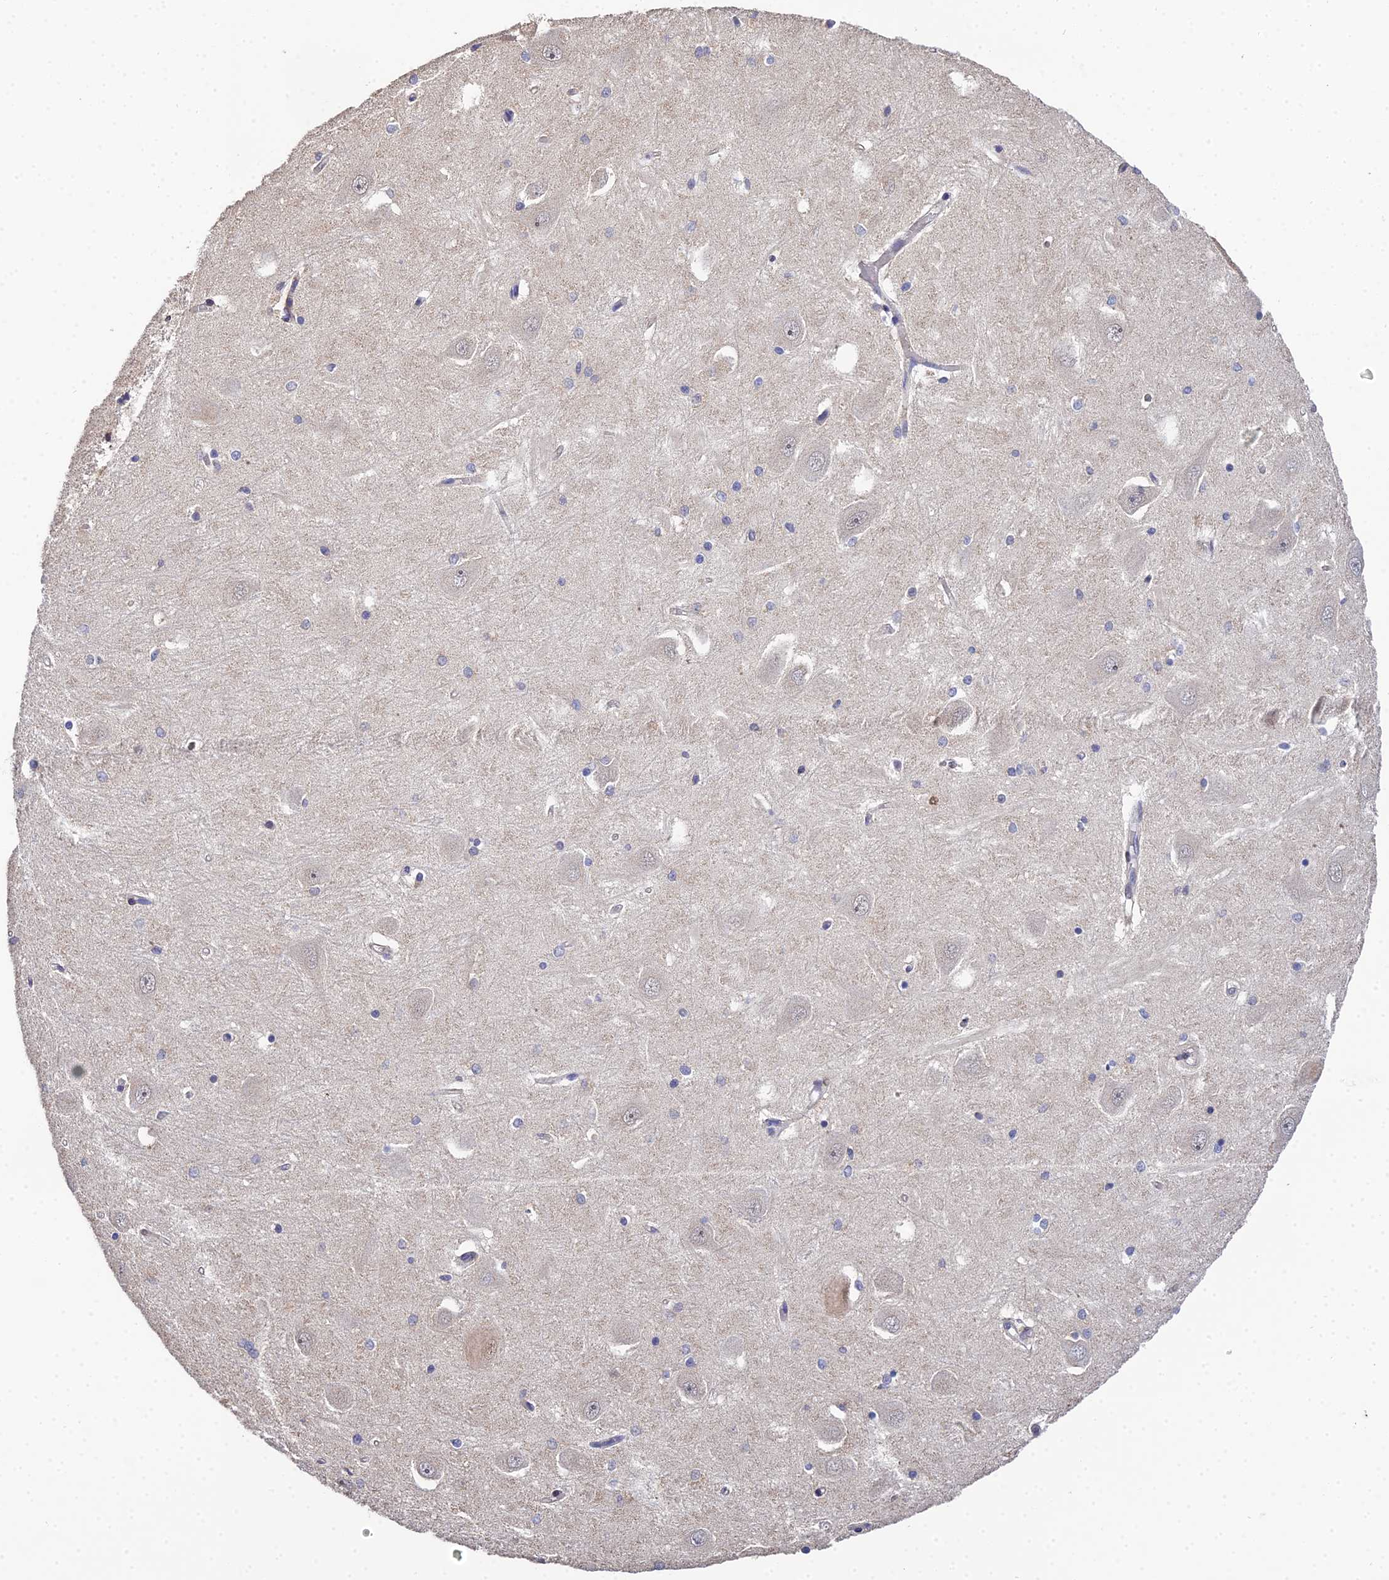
{"staining": {"intensity": "negative", "quantity": "none", "location": "none"}, "tissue": "hippocampus", "cell_type": "Glial cells", "image_type": "normal", "snomed": [{"axis": "morphology", "description": "Normal tissue, NOS"}, {"axis": "topography", "description": "Hippocampus"}], "caption": "IHC of unremarkable hippocampus reveals no staining in glial cells. (DAB (3,3'-diaminobenzidine) IHC, high magnification).", "gene": "BIVM", "patient": {"sex": "male", "age": 45}}